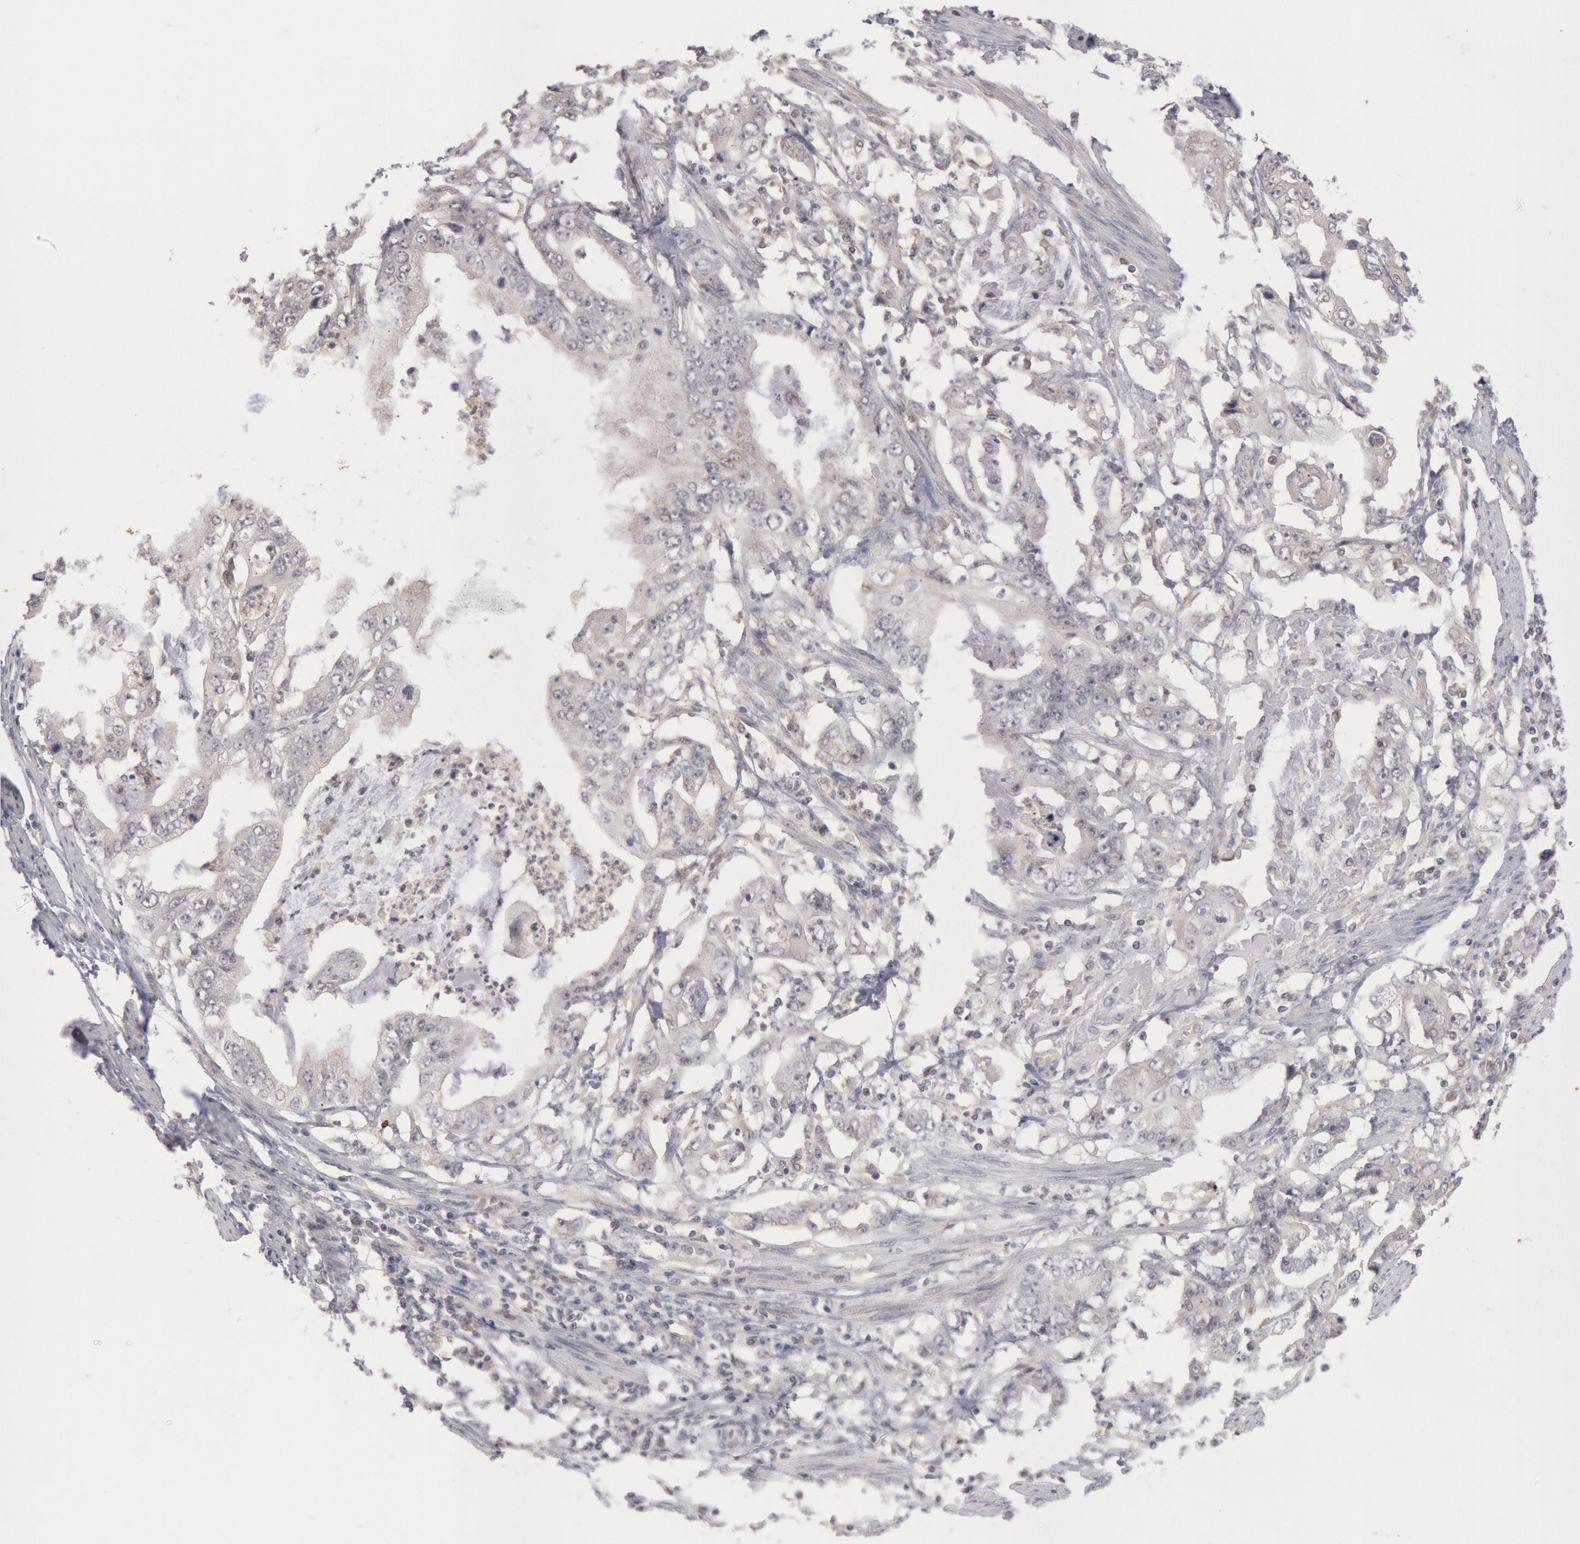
{"staining": {"intensity": "negative", "quantity": "none", "location": "none"}, "tissue": "stomach cancer", "cell_type": "Tumor cells", "image_type": "cancer", "snomed": [{"axis": "morphology", "description": "Adenocarcinoma, NOS"}, {"axis": "topography", "description": "Pancreas"}, {"axis": "topography", "description": "Stomach, upper"}], "caption": "This is an immunohistochemistry (IHC) image of stomach cancer (adenocarcinoma). There is no staining in tumor cells.", "gene": "PLA2G6", "patient": {"sex": "male", "age": 77}}